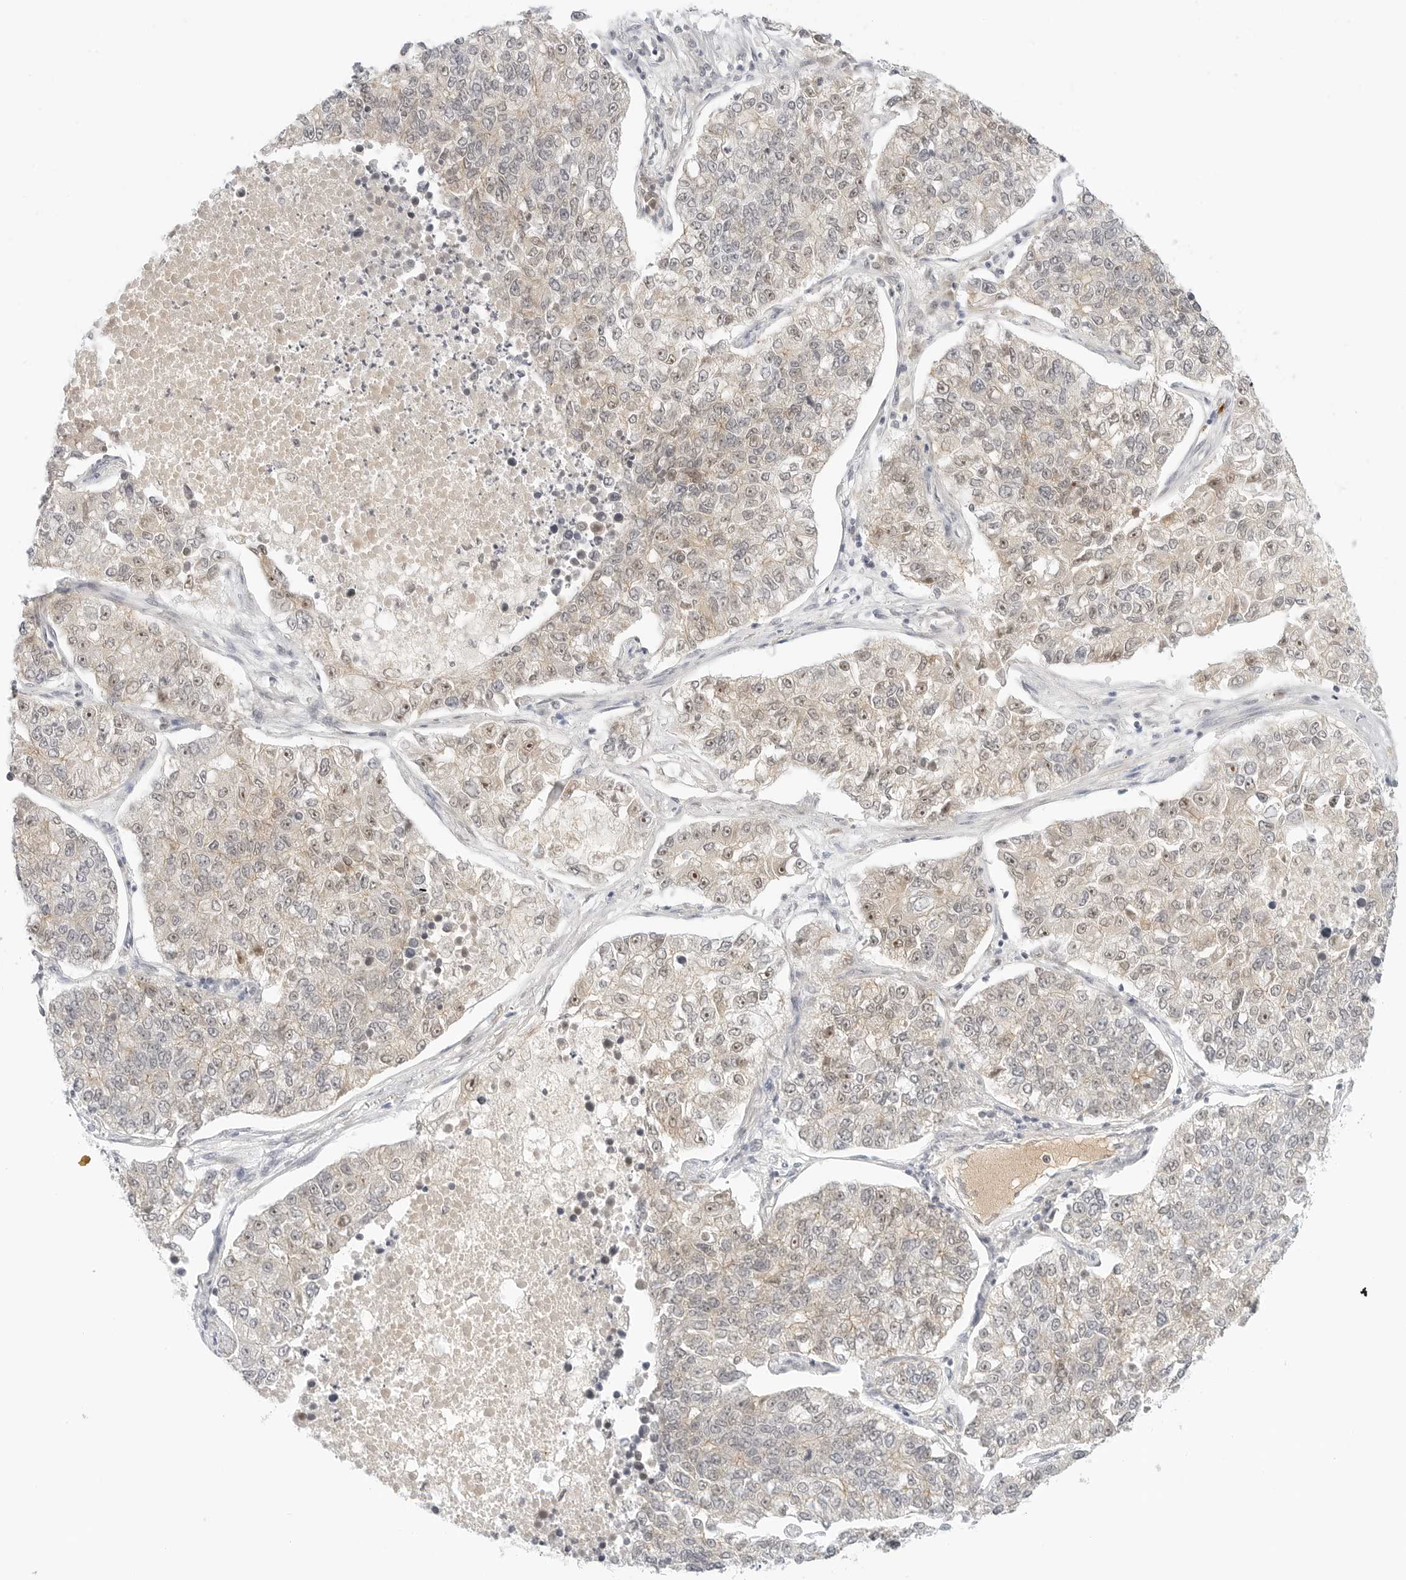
{"staining": {"intensity": "moderate", "quantity": "<25%", "location": "nuclear"}, "tissue": "lung cancer", "cell_type": "Tumor cells", "image_type": "cancer", "snomed": [{"axis": "morphology", "description": "Adenocarcinoma, NOS"}, {"axis": "topography", "description": "Lung"}], "caption": "Lung adenocarcinoma stained with a brown dye shows moderate nuclear positive staining in approximately <25% of tumor cells.", "gene": "HIPK3", "patient": {"sex": "male", "age": 49}}